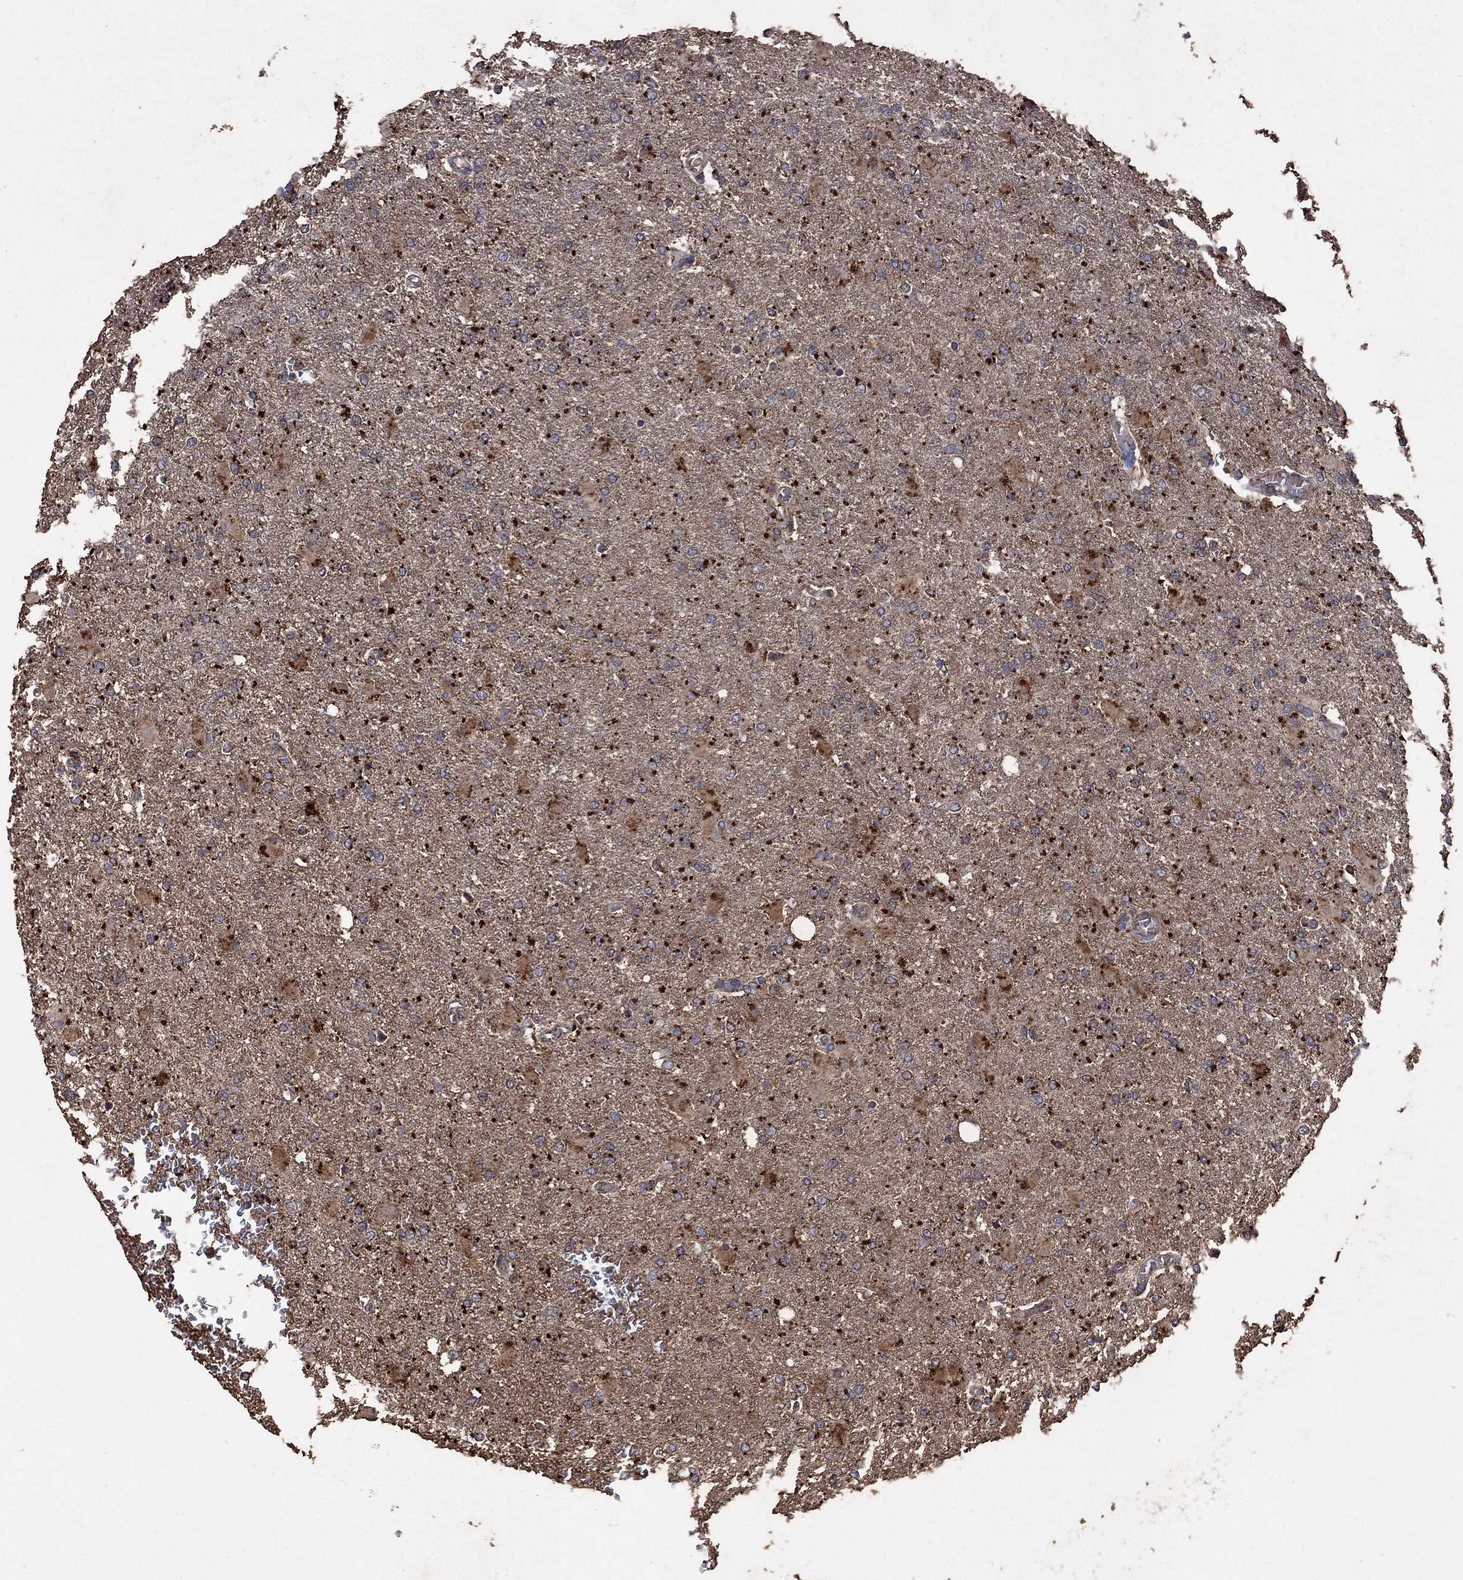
{"staining": {"intensity": "negative", "quantity": "none", "location": "none"}, "tissue": "glioma", "cell_type": "Tumor cells", "image_type": "cancer", "snomed": [{"axis": "morphology", "description": "Glioma, malignant, High grade"}, {"axis": "topography", "description": "Cerebral cortex"}], "caption": "Immunohistochemical staining of human glioma reveals no significant staining in tumor cells.", "gene": "DPH1", "patient": {"sex": "male", "age": 79}}